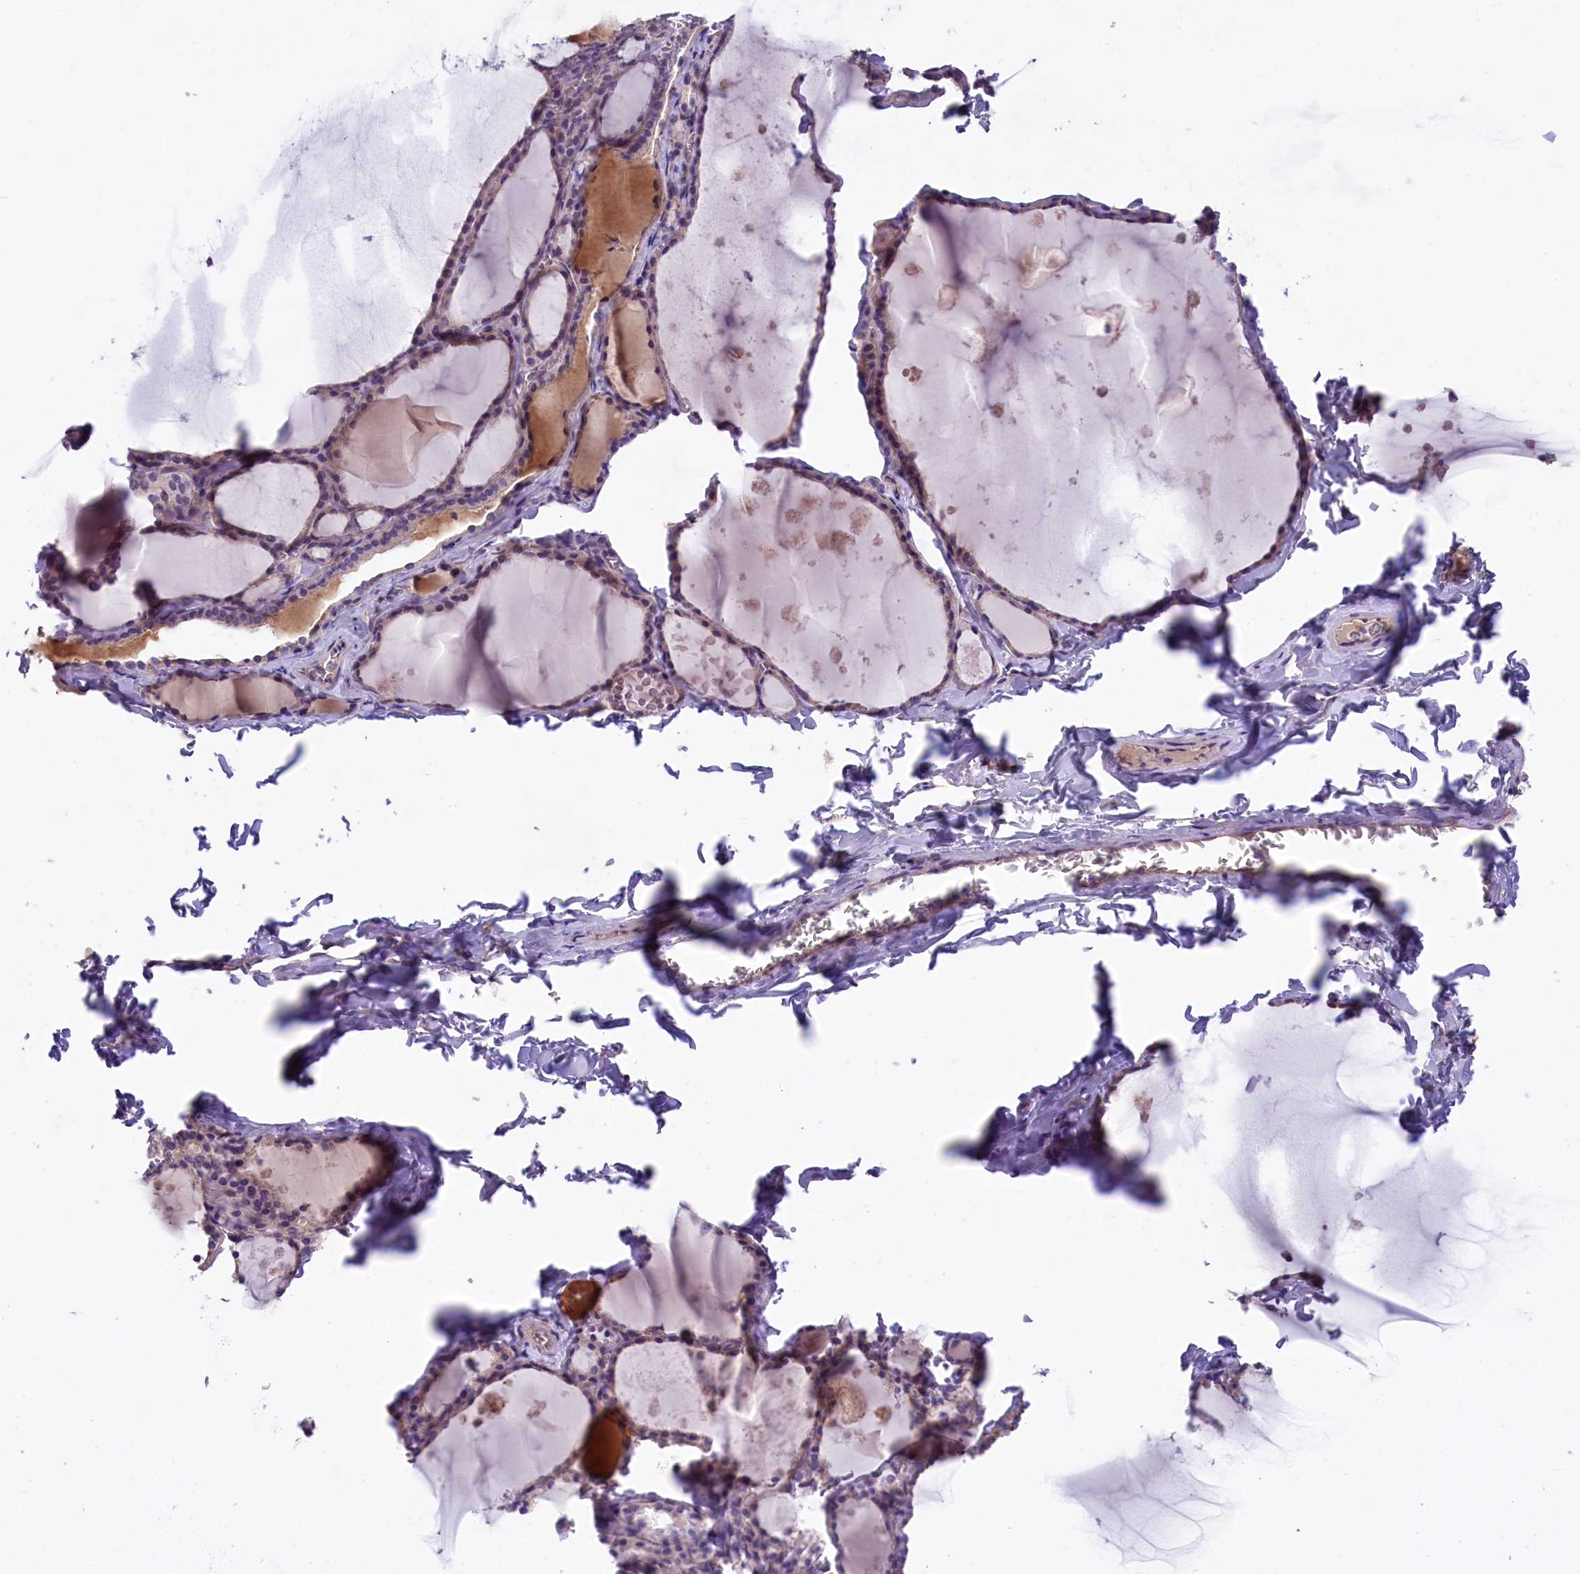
{"staining": {"intensity": "weak", "quantity": "<25%", "location": "cytoplasmic/membranous"}, "tissue": "thyroid gland", "cell_type": "Glandular cells", "image_type": "normal", "snomed": [{"axis": "morphology", "description": "Normal tissue, NOS"}, {"axis": "topography", "description": "Thyroid gland"}], "caption": "Immunohistochemical staining of normal thyroid gland displays no significant expression in glandular cells. (Stains: DAB IHC with hematoxylin counter stain, Microscopy: brightfield microscopy at high magnification).", "gene": "CCDC32", "patient": {"sex": "male", "age": 56}}